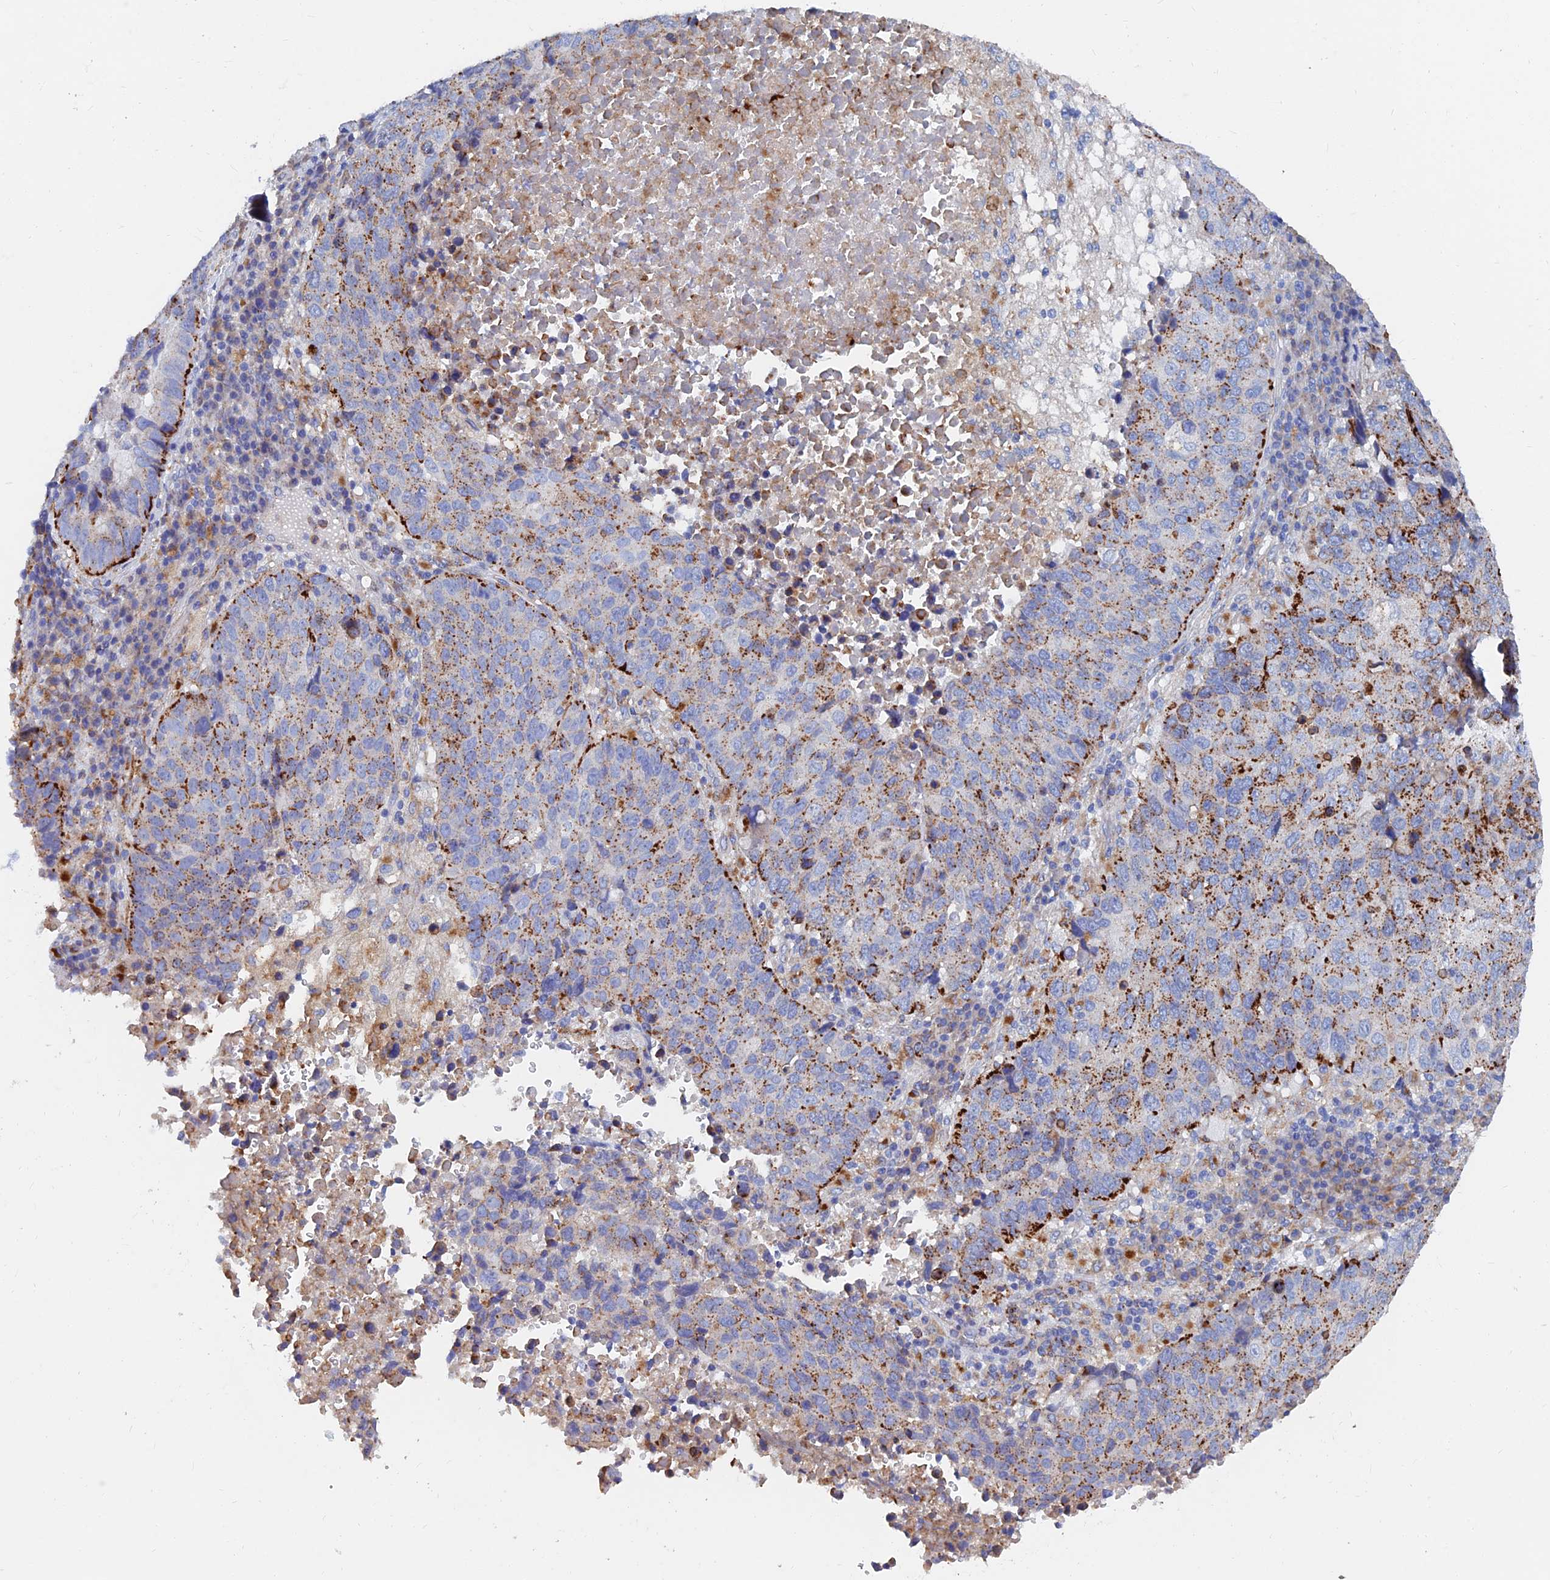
{"staining": {"intensity": "moderate", "quantity": ">75%", "location": "cytoplasmic/membranous"}, "tissue": "lung cancer", "cell_type": "Tumor cells", "image_type": "cancer", "snomed": [{"axis": "morphology", "description": "Squamous cell carcinoma, NOS"}, {"axis": "topography", "description": "Lung"}], "caption": "Protein staining by immunohistochemistry (IHC) displays moderate cytoplasmic/membranous staining in approximately >75% of tumor cells in lung cancer (squamous cell carcinoma).", "gene": "SPNS1", "patient": {"sex": "male", "age": 73}}